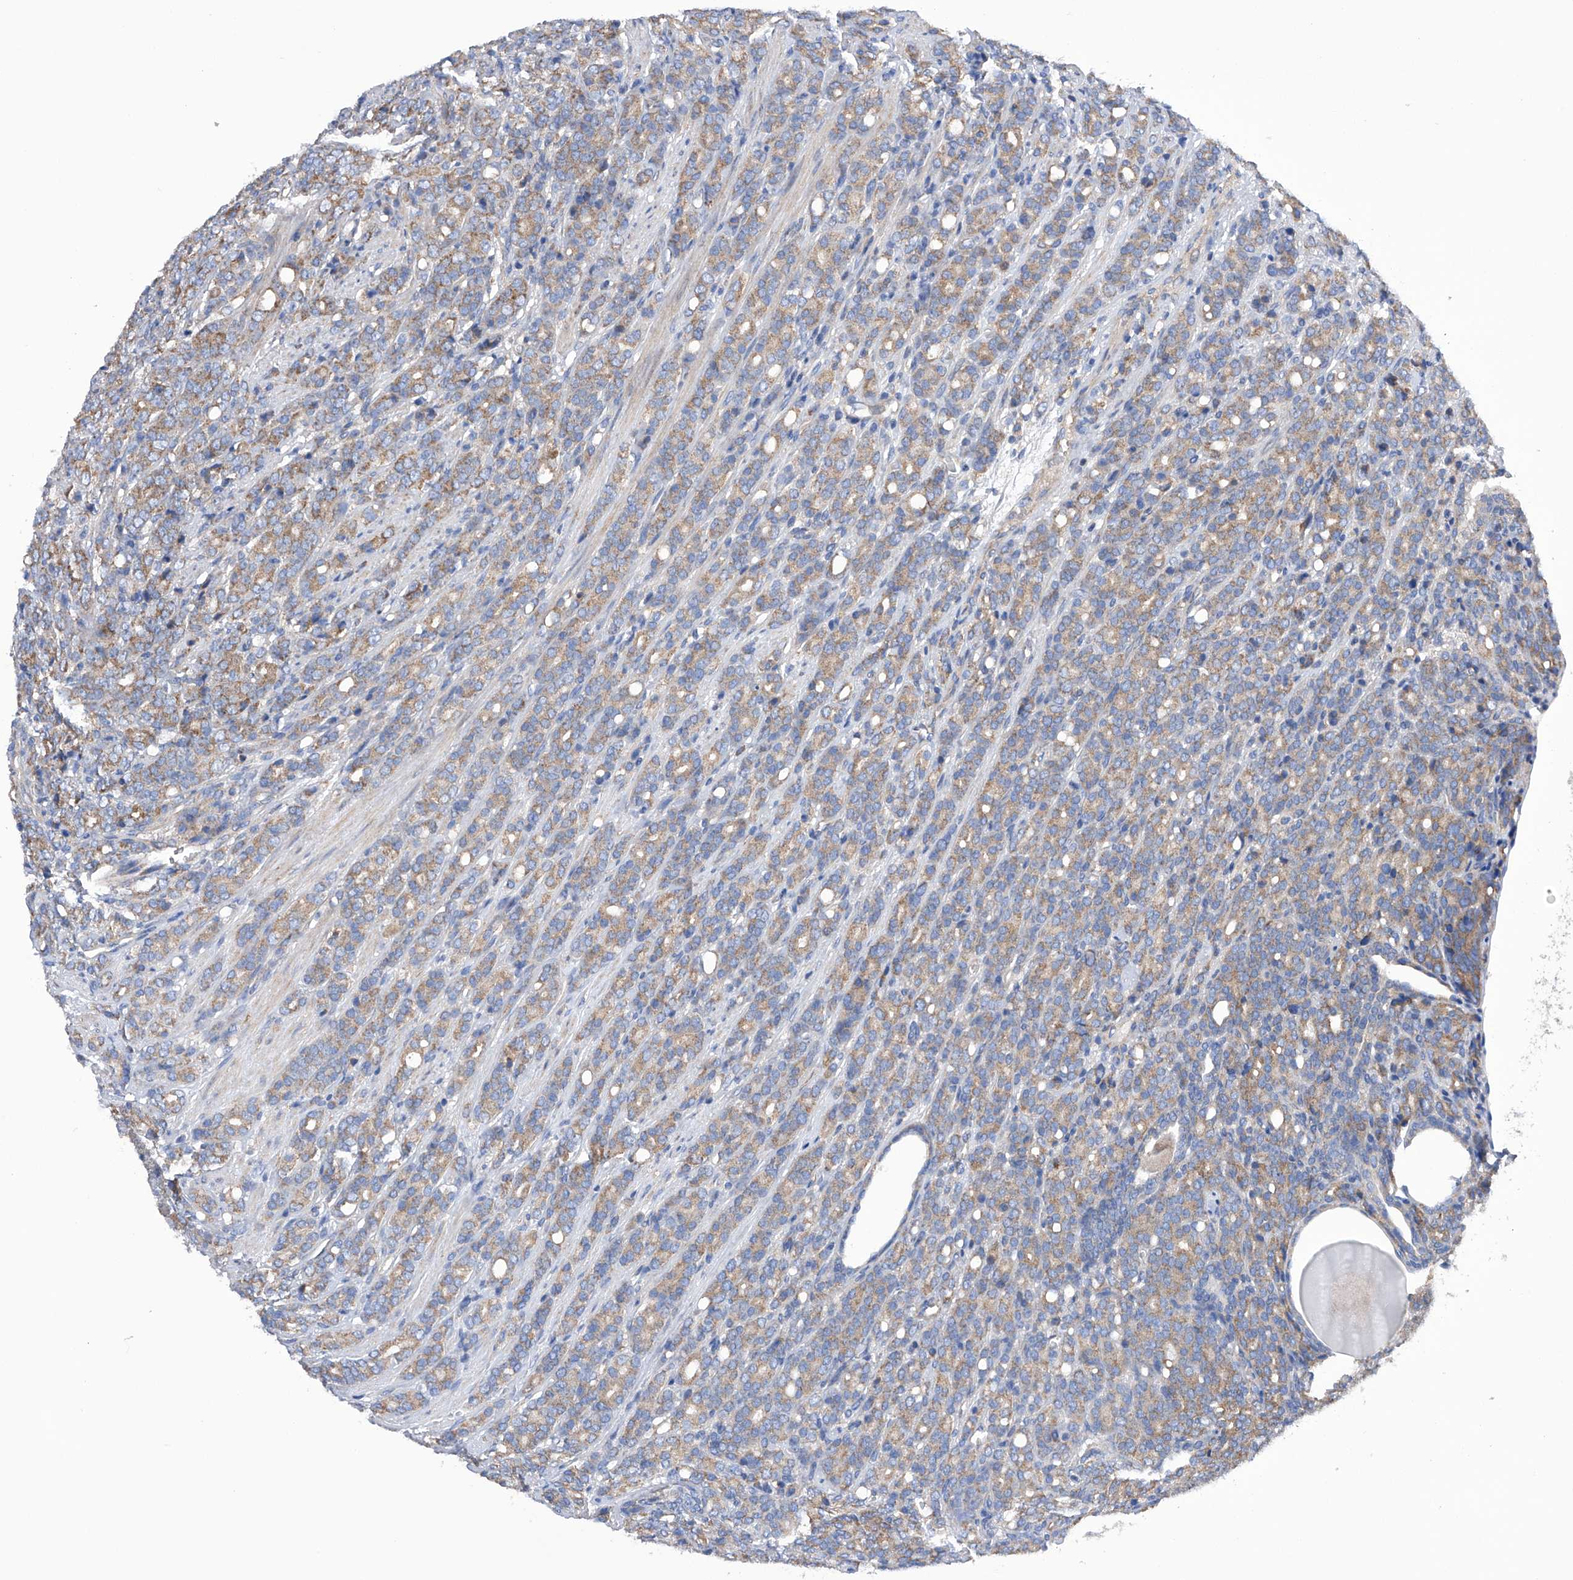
{"staining": {"intensity": "moderate", "quantity": ">75%", "location": "cytoplasmic/membranous"}, "tissue": "prostate cancer", "cell_type": "Tumor cells", "image_type": "cancer", "snomed": [{"axis": "morphology", "description": "Adenocarcinoma, High grade"}, {"axis": "topography", "description": "Prostate"}], "caption": "Protein analysis of prostate cancer (high-grade adenocarcinoma) tissue reveals moderate cytoplasmic/membranous staining in approximately >75% of tumor cells.", "gene": "EFCAB2", "patient": {"sex": "male", "age": 62}}